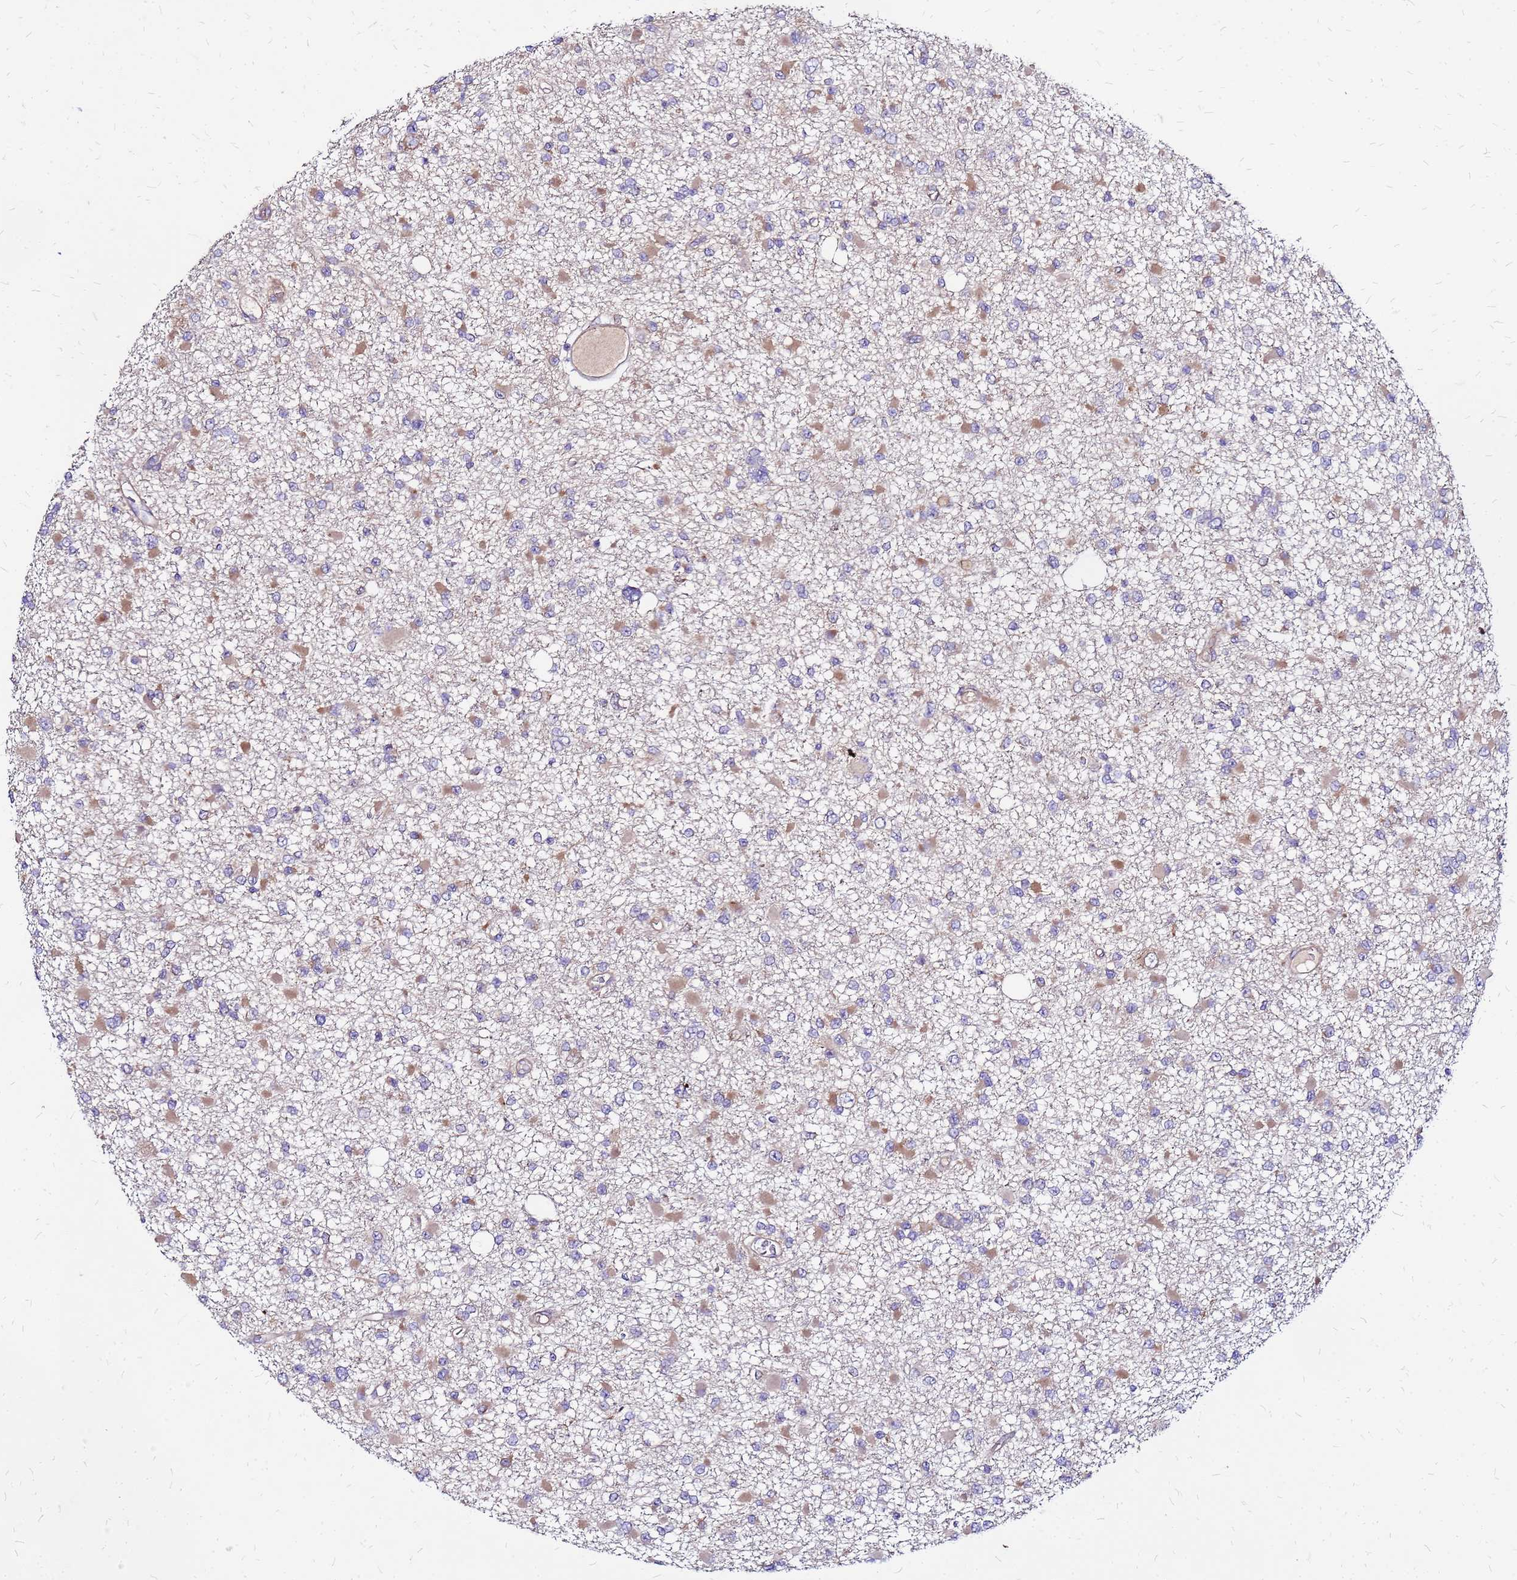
{"staining": {"intensity": "moderate", "quantity": "25%-75%", "location": "cytoplasmic/membranous"}, "tissue": "glioma", "cell_type": "Tumor cells", "image_type": "cancer", "snomed": [{"axis": "morphology", "description": "Glioma, malignant, Low grade"}, {"axis": "topography", "description": "Brain"}], "caption": "Immunohistochemistry (IHC) (DAB (3,3'-diaminobenzidine)) staining of glioma demonstrates moderate cytoplasmic/membranous protein positivity in approximately 25%-75% of tumor cells.", "gene": "VMO1", "patient": {"sex": "female", "age": 22}}